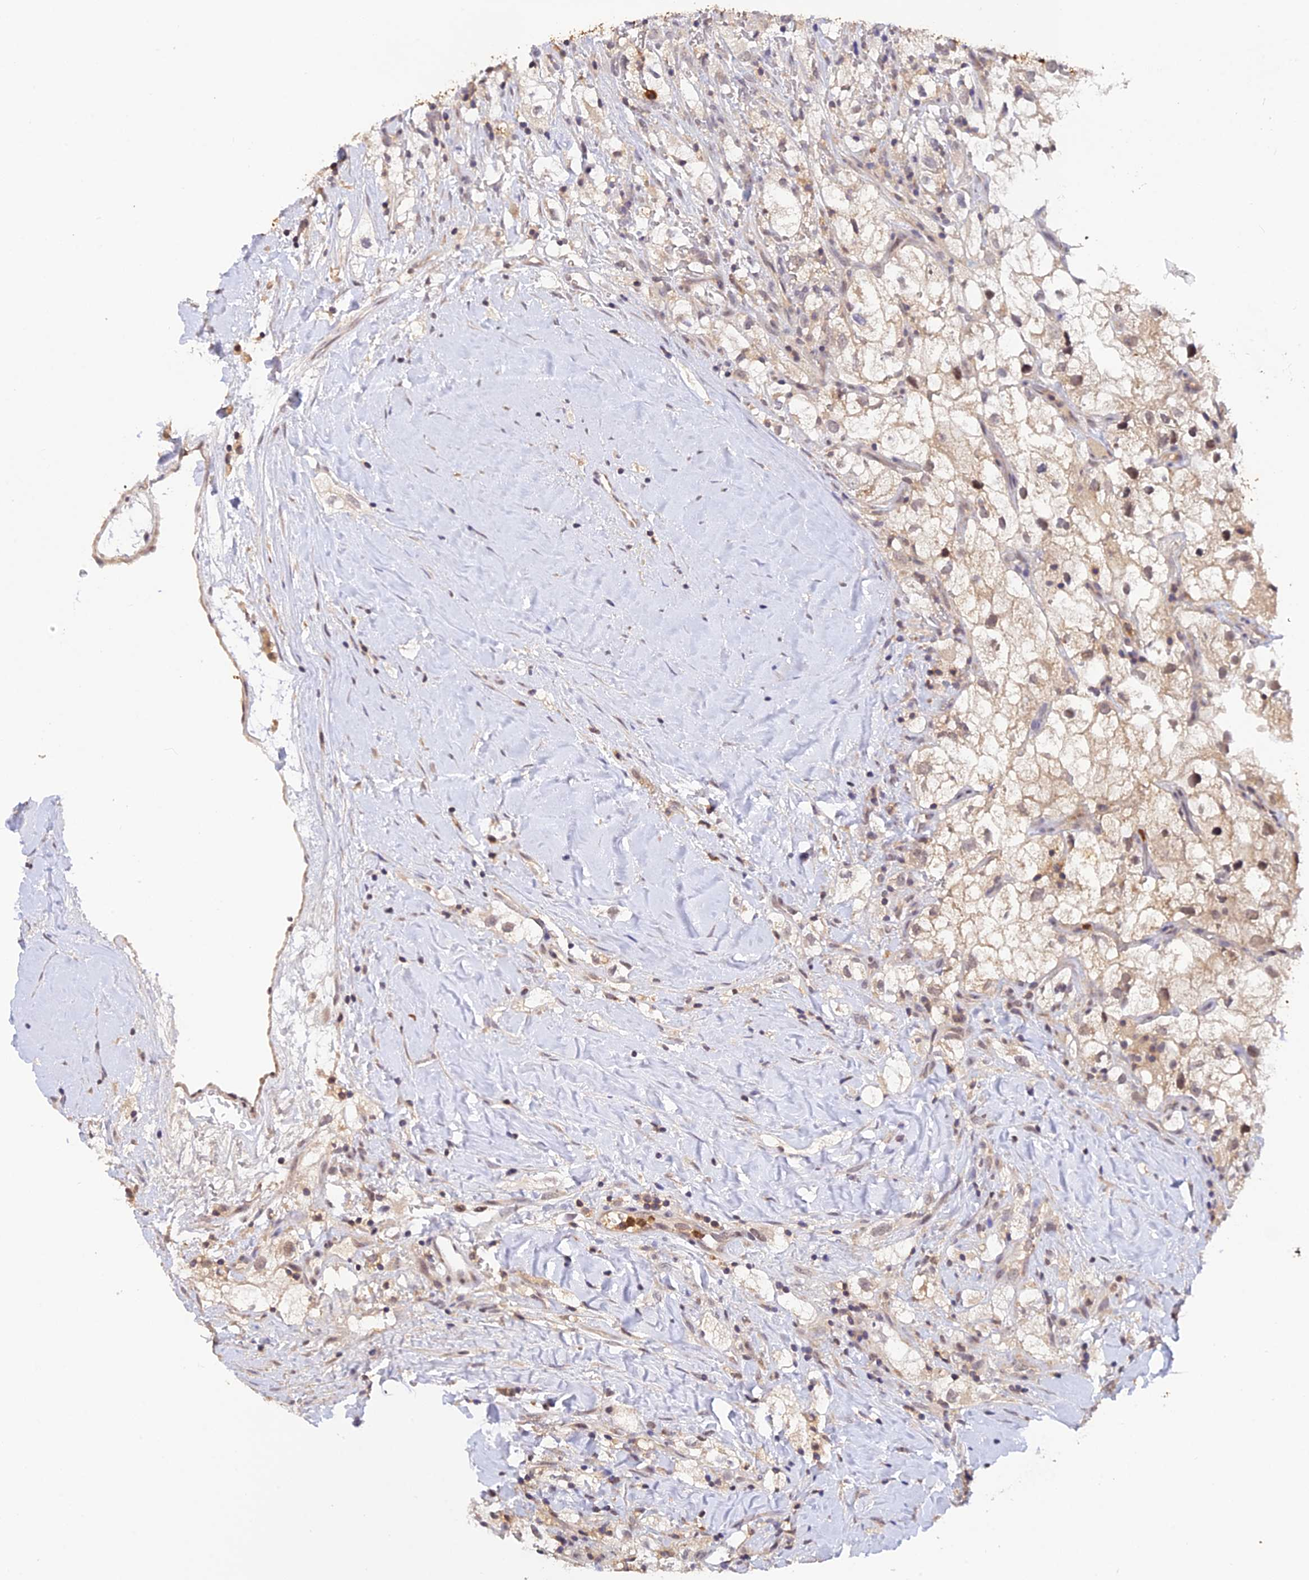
{"staining": {"intensity": "weak", "quantity": "<25%", "location": "nuclear"}, "tissue": "renal cancer", "cell_type": "Tumor cells", "image_type": "cancer", "snomed": [{"axis": "morphology", "description": "Adenocarcinoma, NOS"}, {"axis": "topography", "description": "Kidney"}], "caption": "Immunohistochemistry (IHC) photomicrograph of neoplastic tissue: human renal adenocarcinoma stained with DAB reveals no significant protein expression in tumor cells.", "gene": "PEX16", "patient": {"sex": "male", "age": 59}}